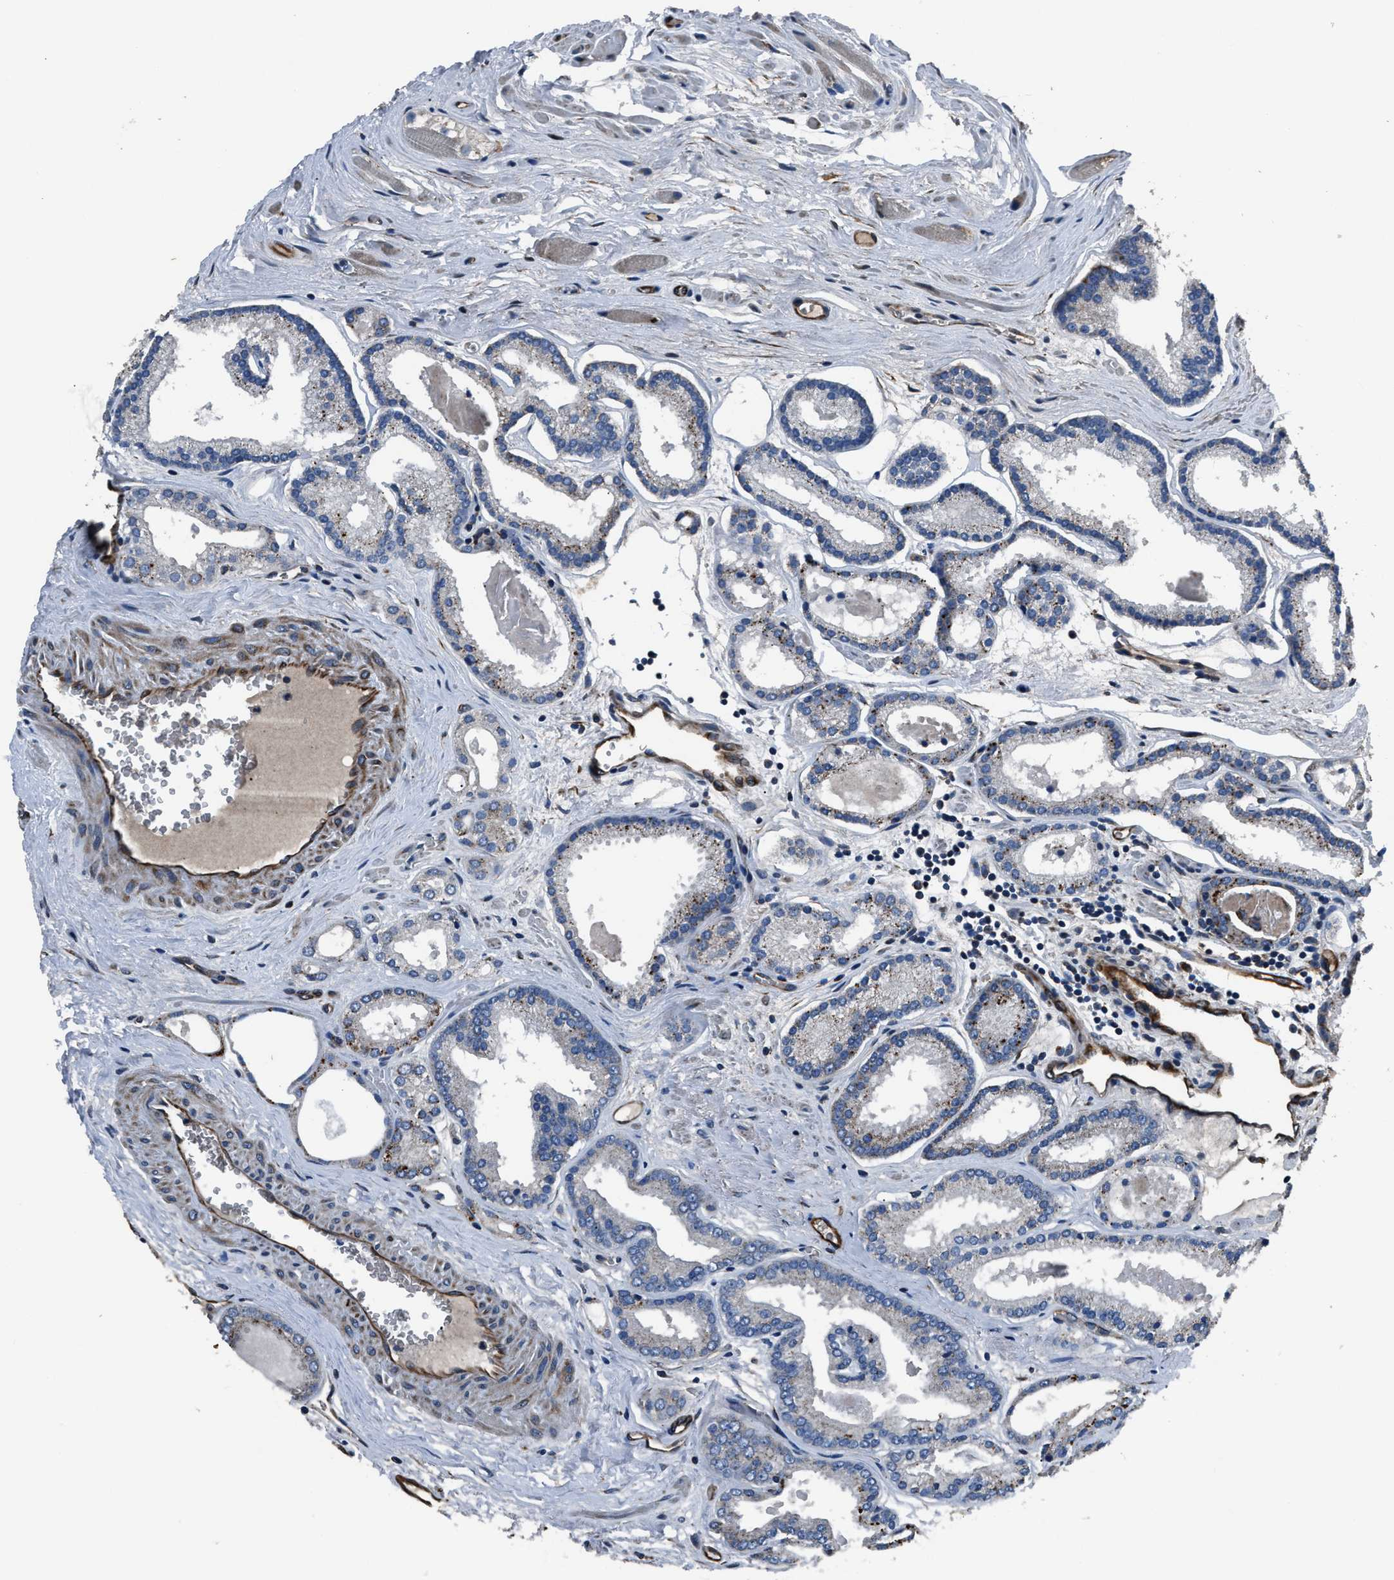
{"staining": {"intensity": "weak", "quantity": "25%-75%", "location": "cytoplasmic/membranous"}, "tissue": "prostate cancer", "cell_type": "Tumor cells", "image_type": "cancer", "snomed": [{"axis": "morphology", "description": "Adenocarcinoma, Low grade"}, {"axis": "topography", "description": "Prostate"}], "caption": "Protein staining shows weak cytoplasmic/membranous positivity in approximately 25%-75% of tumor cells in low-grade adenocarcinoma (prostate).", "gene": "OGDH", "patient": {"sex": "male", "age": 59}}